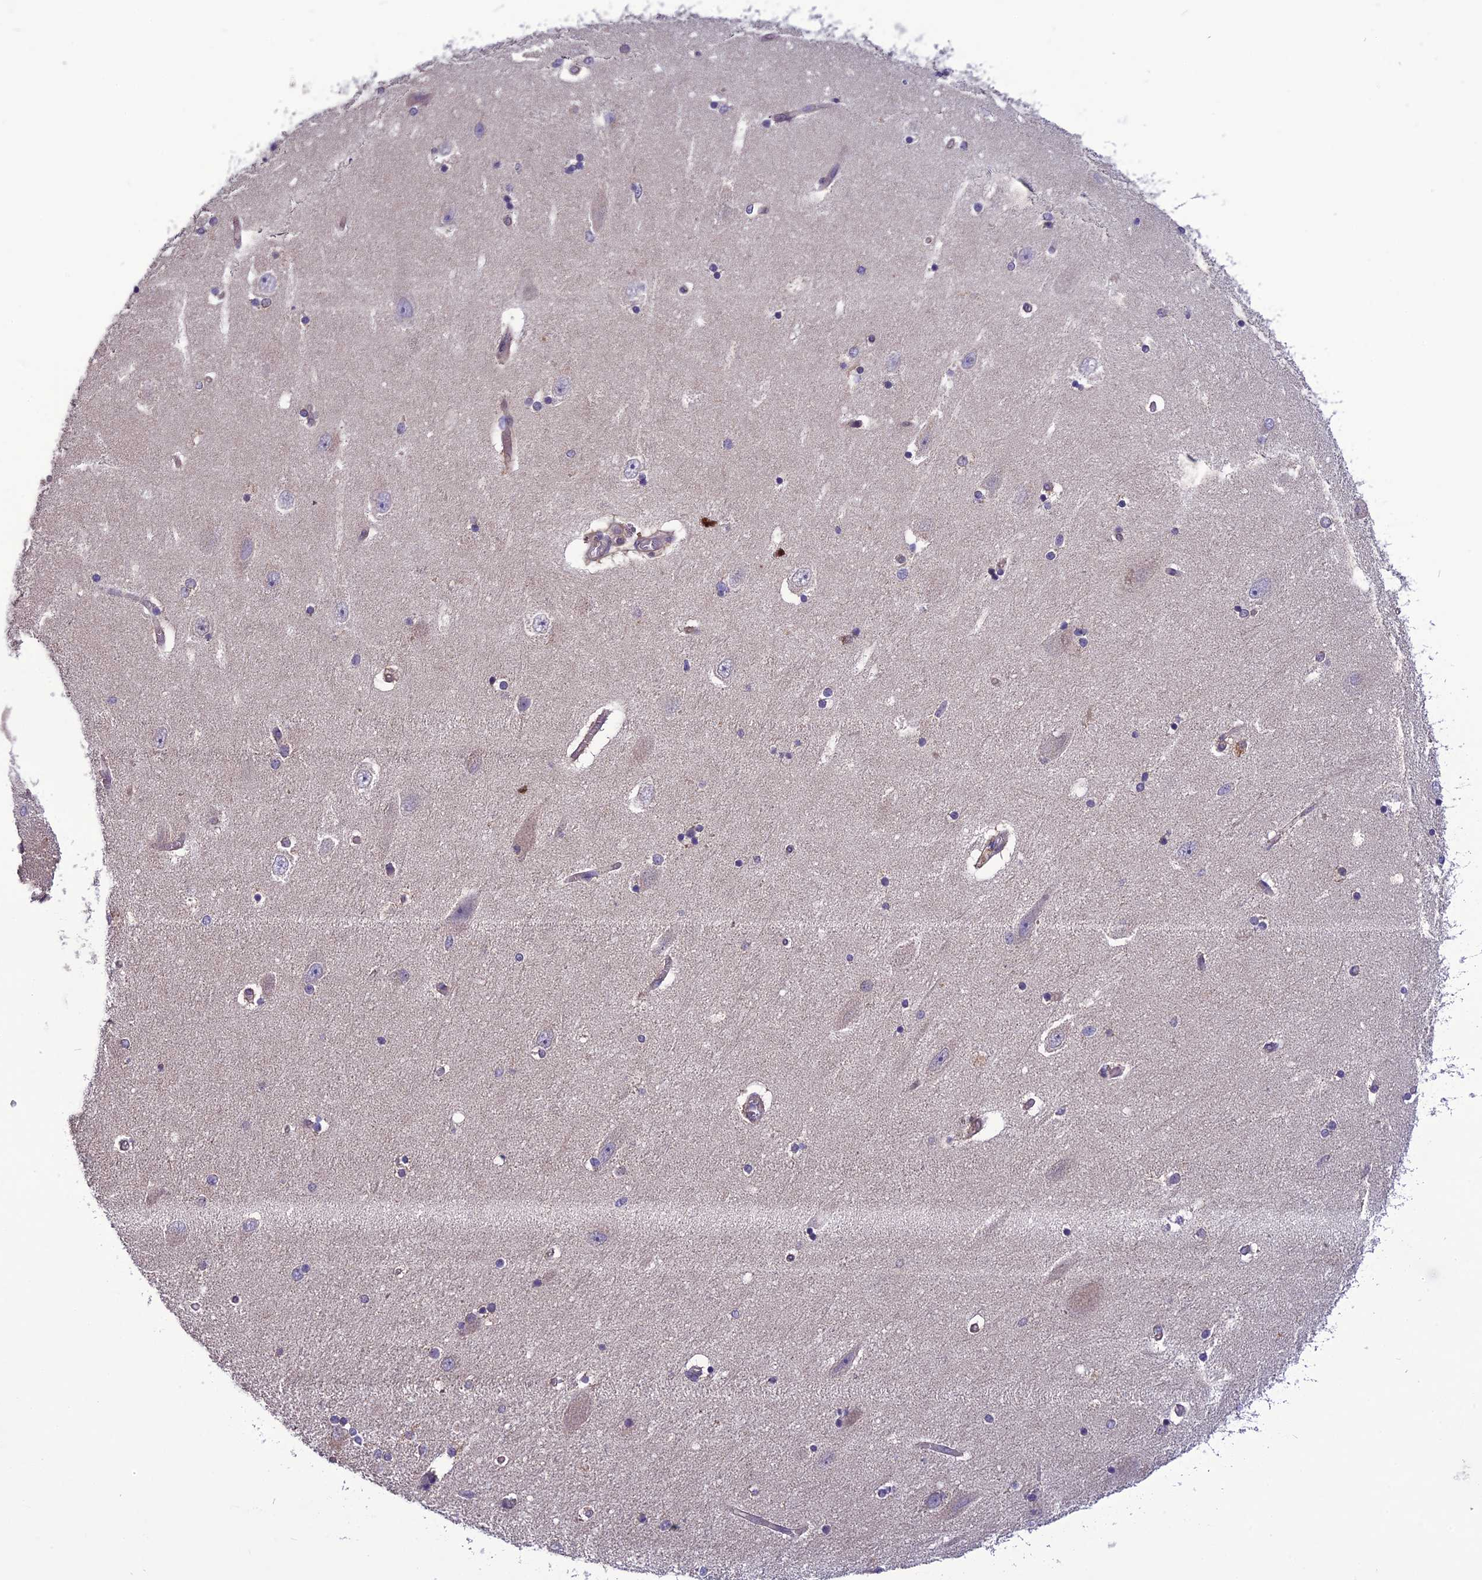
{"staining": {"intensity": "negative", "quantity": "none", "location": "none"}, "tissue": "hippocampus", "cell_type": "Glial cells", "image_type": "normal", "snomed": [{"axis": "morphology", "description": "Normal tissue, NOS"}, {"axis": "topography", "description": "Hippocampus"}], "caption": "DAB (3,3'-diaminobenzidine) immunohistochemical staining of unremarkable human hippocampus displays no significant expression in glial cells.", "gene": "PSMF1", "patient": {"sex": "female", "age": 54}}